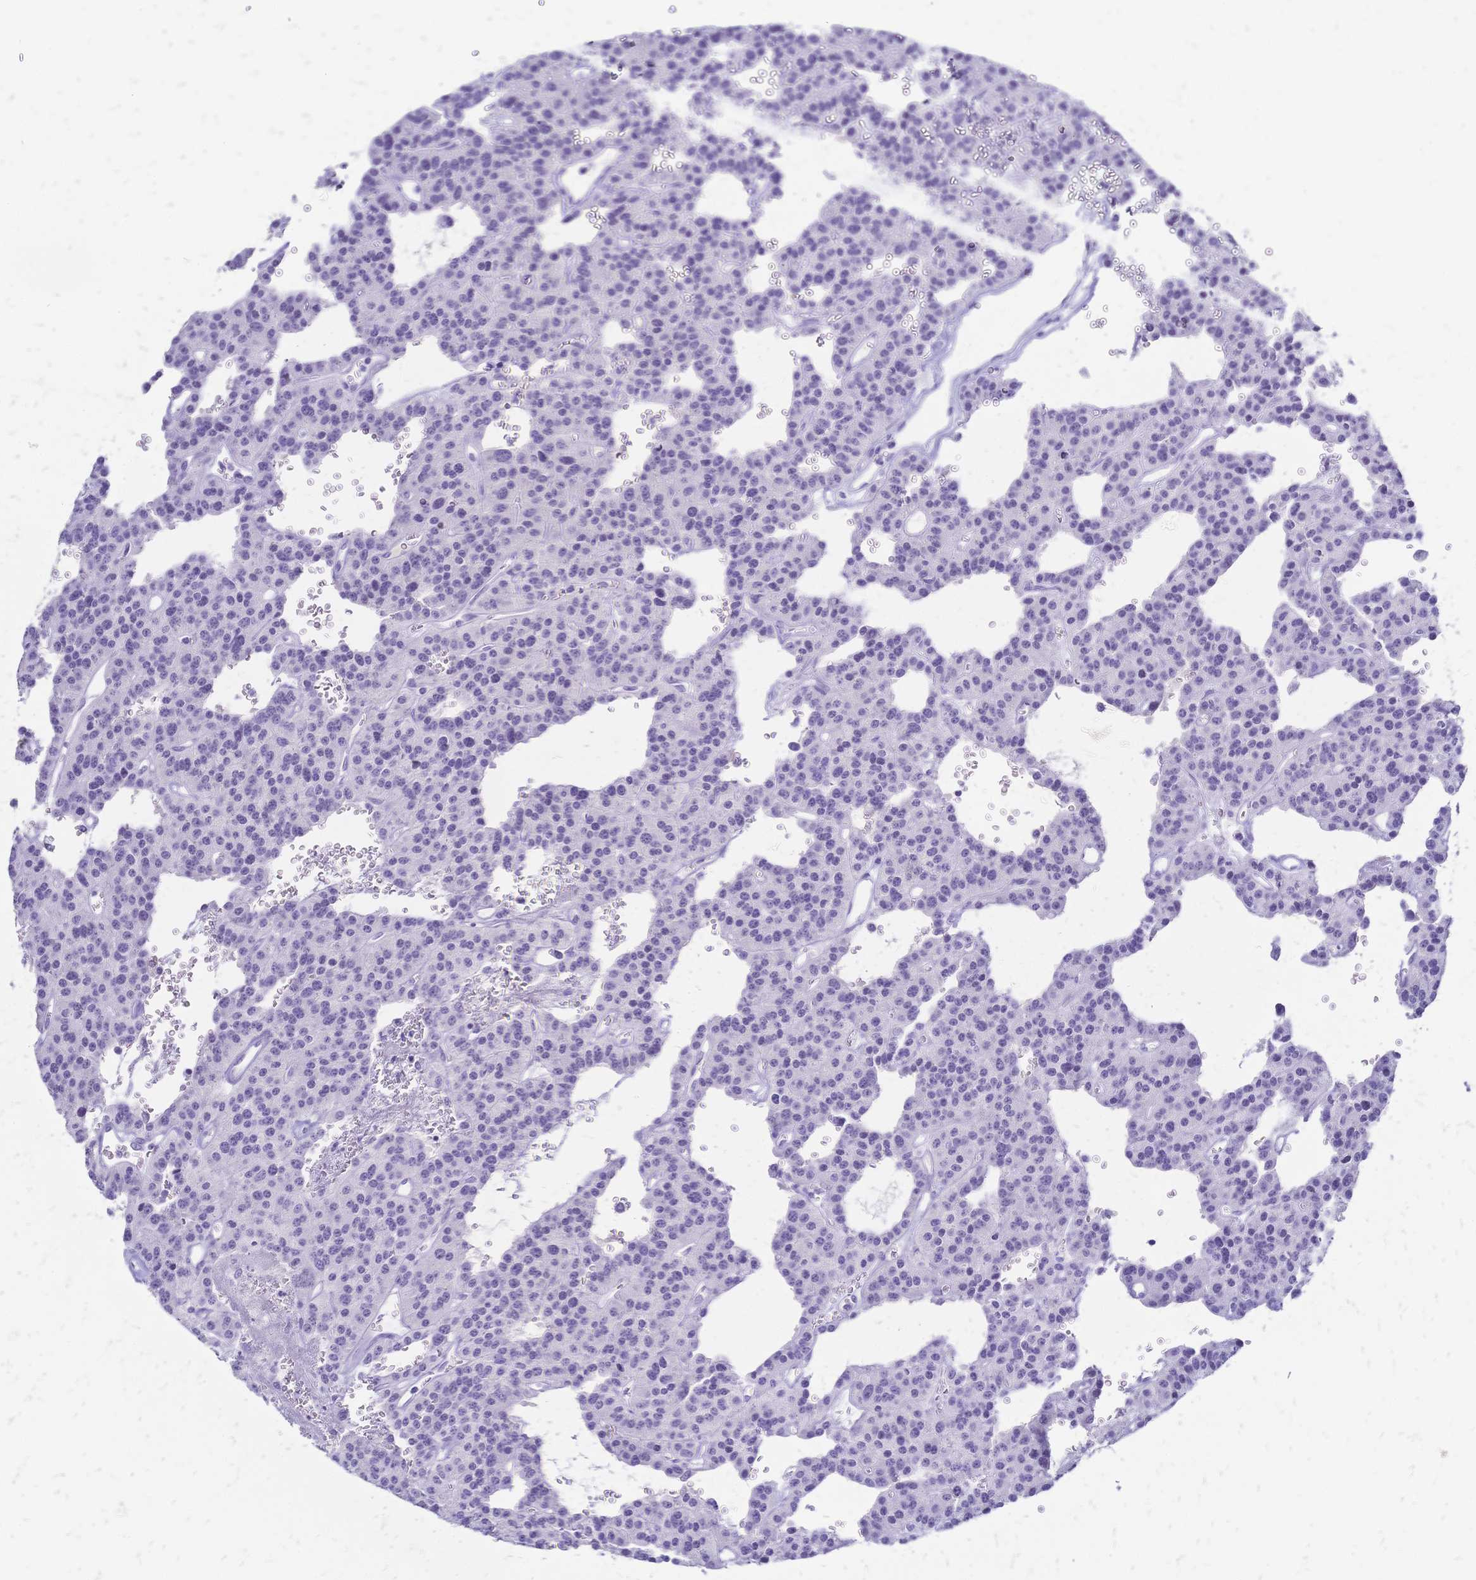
{"staining": {"intensity": "negative", "quantity": "none", "location": "none"}, "tissue": "carcinoid", "cell_type": "Tumor cells", "image_type": "cancer", "snomed": [{"axis": "morphology", "description": "Carcinoid, malignant, NOS"}, {"axis": "topography", "description": "Lung"}], "caption": "The micrograph shows no staining of tumor cells in carcinoid. The staining is performed using DAB (3,3'-diaminobenzidine) brown chromogen with nuclei counter-stained in using hematoxylin.", "gene": "FA2H", "patient": {"sex": "female", "age": 71}}